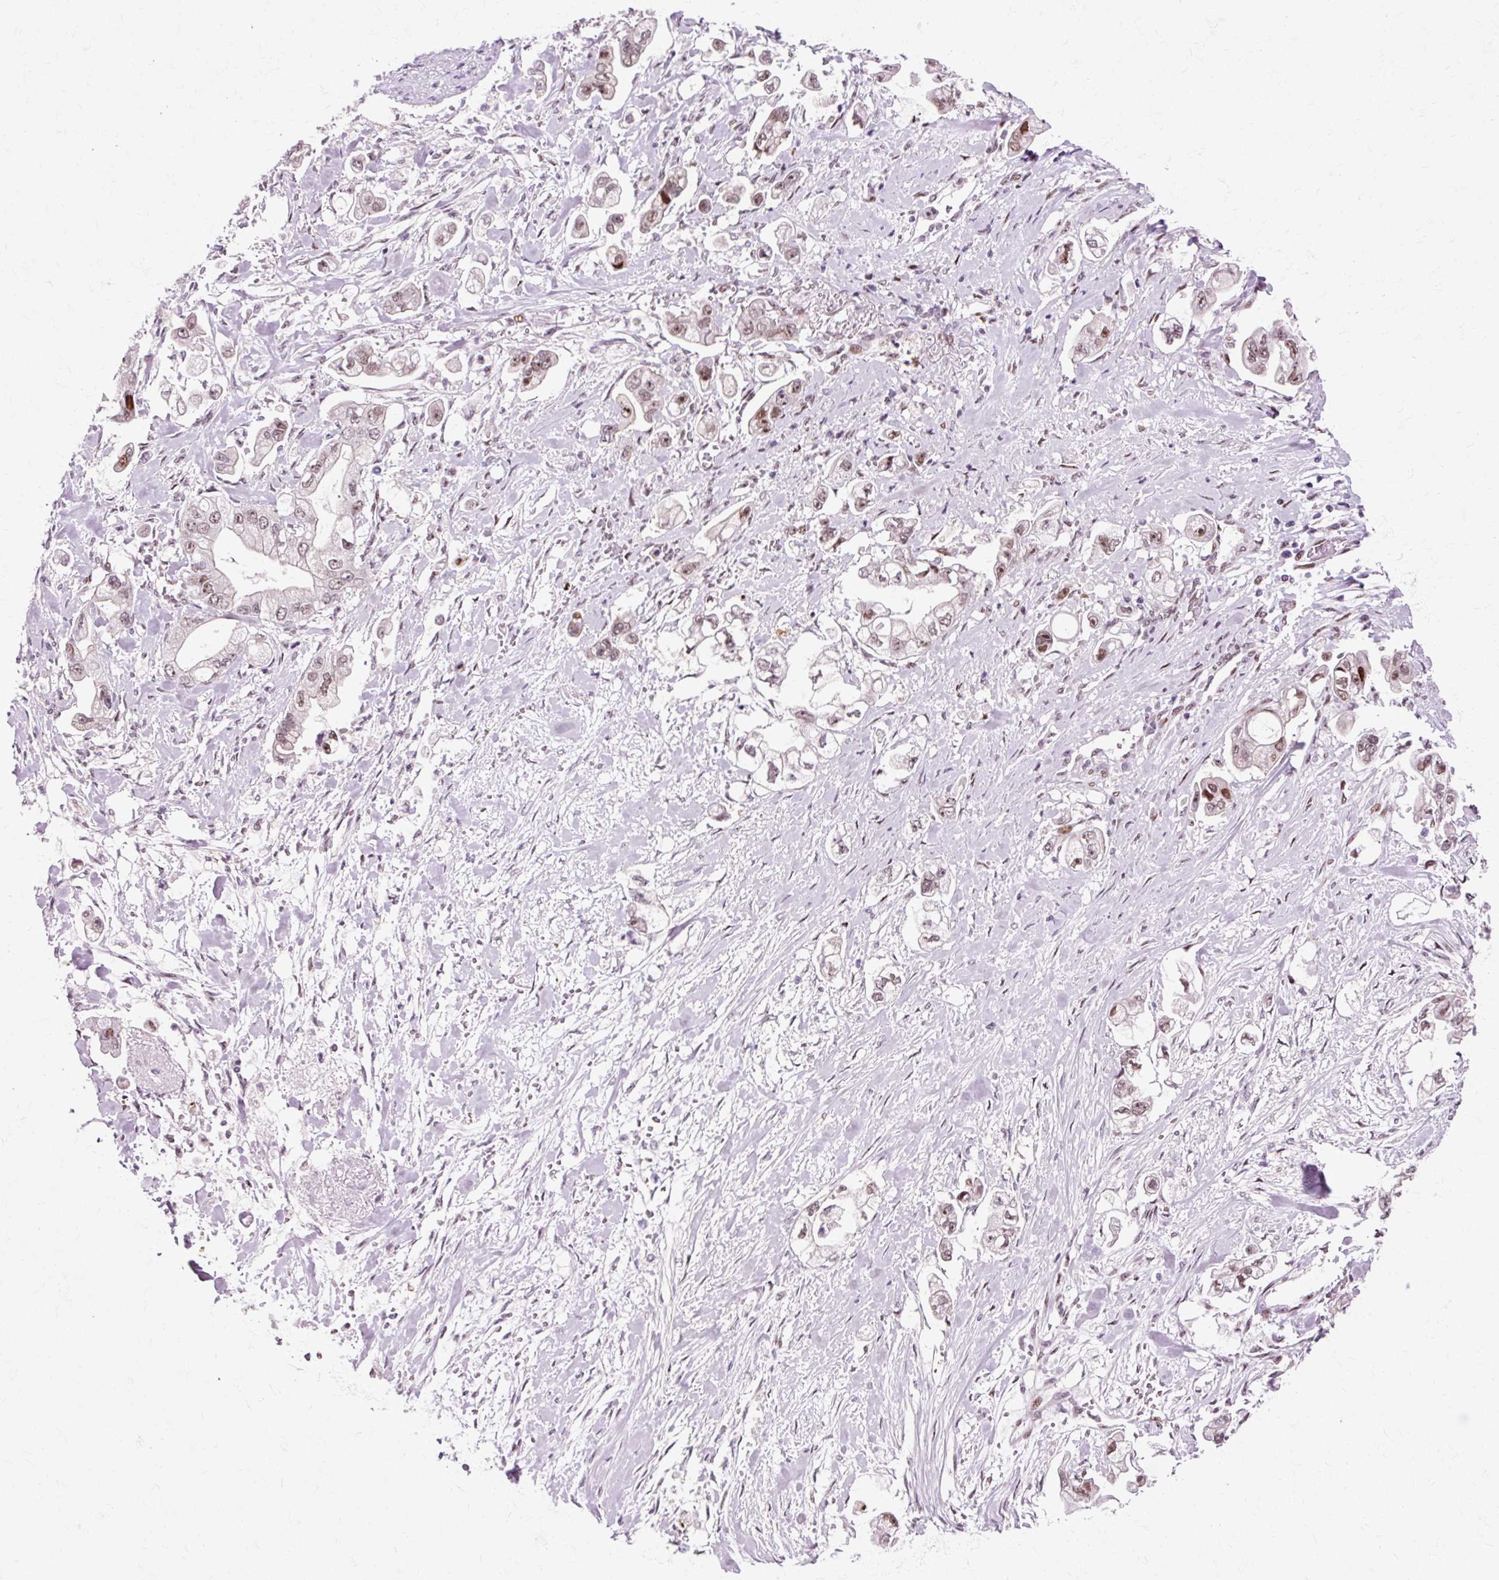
{"staining": {"intensity": "weak", "quantity": "25%-75%", "location": "nuclear"}, "tissue": "stomach cancer", "cell_type": "Tumor cells", "image_type": "cancer", "snomed": [{"axis": "morphology", "description": "Adenocarcinoma, NOS"}, {"axis": "topography", "description": "Stomach"}], "caption": "High-power microscopy captured an IHC image of stomach cancer, revealing weak nuclear staining in about 25%-75% of tumor cells. (Brightfield microscopy of DAB IHC at high magnification).", "gene": "MACROD2", "patient": {"sex": "male", "age": 62}}